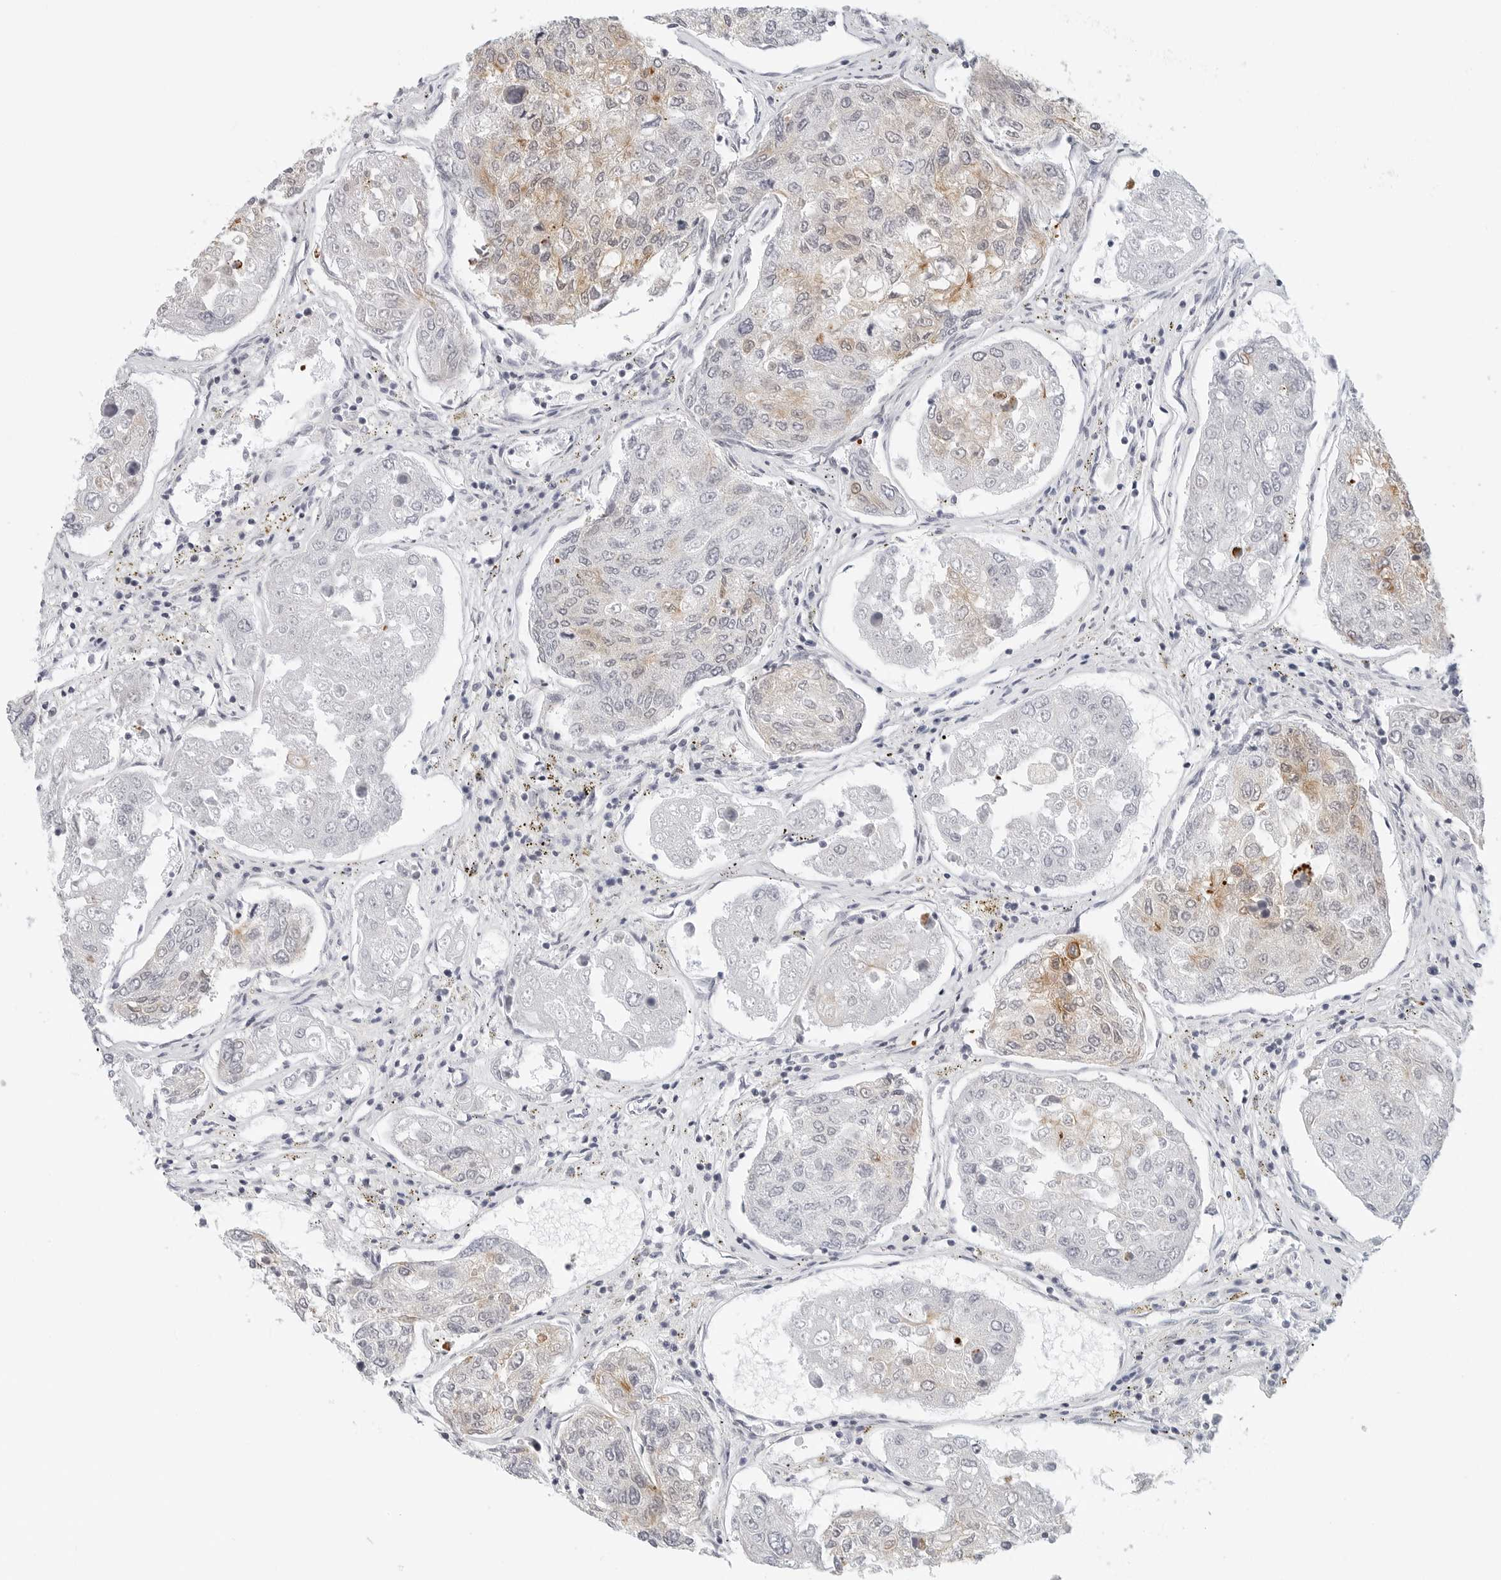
{"staining": {"intensity": "moderate", "quantity": "<25%", "location": "cytoplasmic/membranous"}, "tissue": "urothelial cancer", "cell_type": "Tumor cells", "image_type": "cancer", "snomed": [{"axis": "morphology", "description": "Urothelial carcinoma, High grade"}, {"axis": "topography", "description": "Lymph node"}, {"axis": "topography", "description": "Urinary bladder"}], "caption": "Human urothelial cancer stained with a protein marker displays moderate staining in tumor cells.", "gene": "TSEN2", "patient": {"sex": "male", "age": 51}}